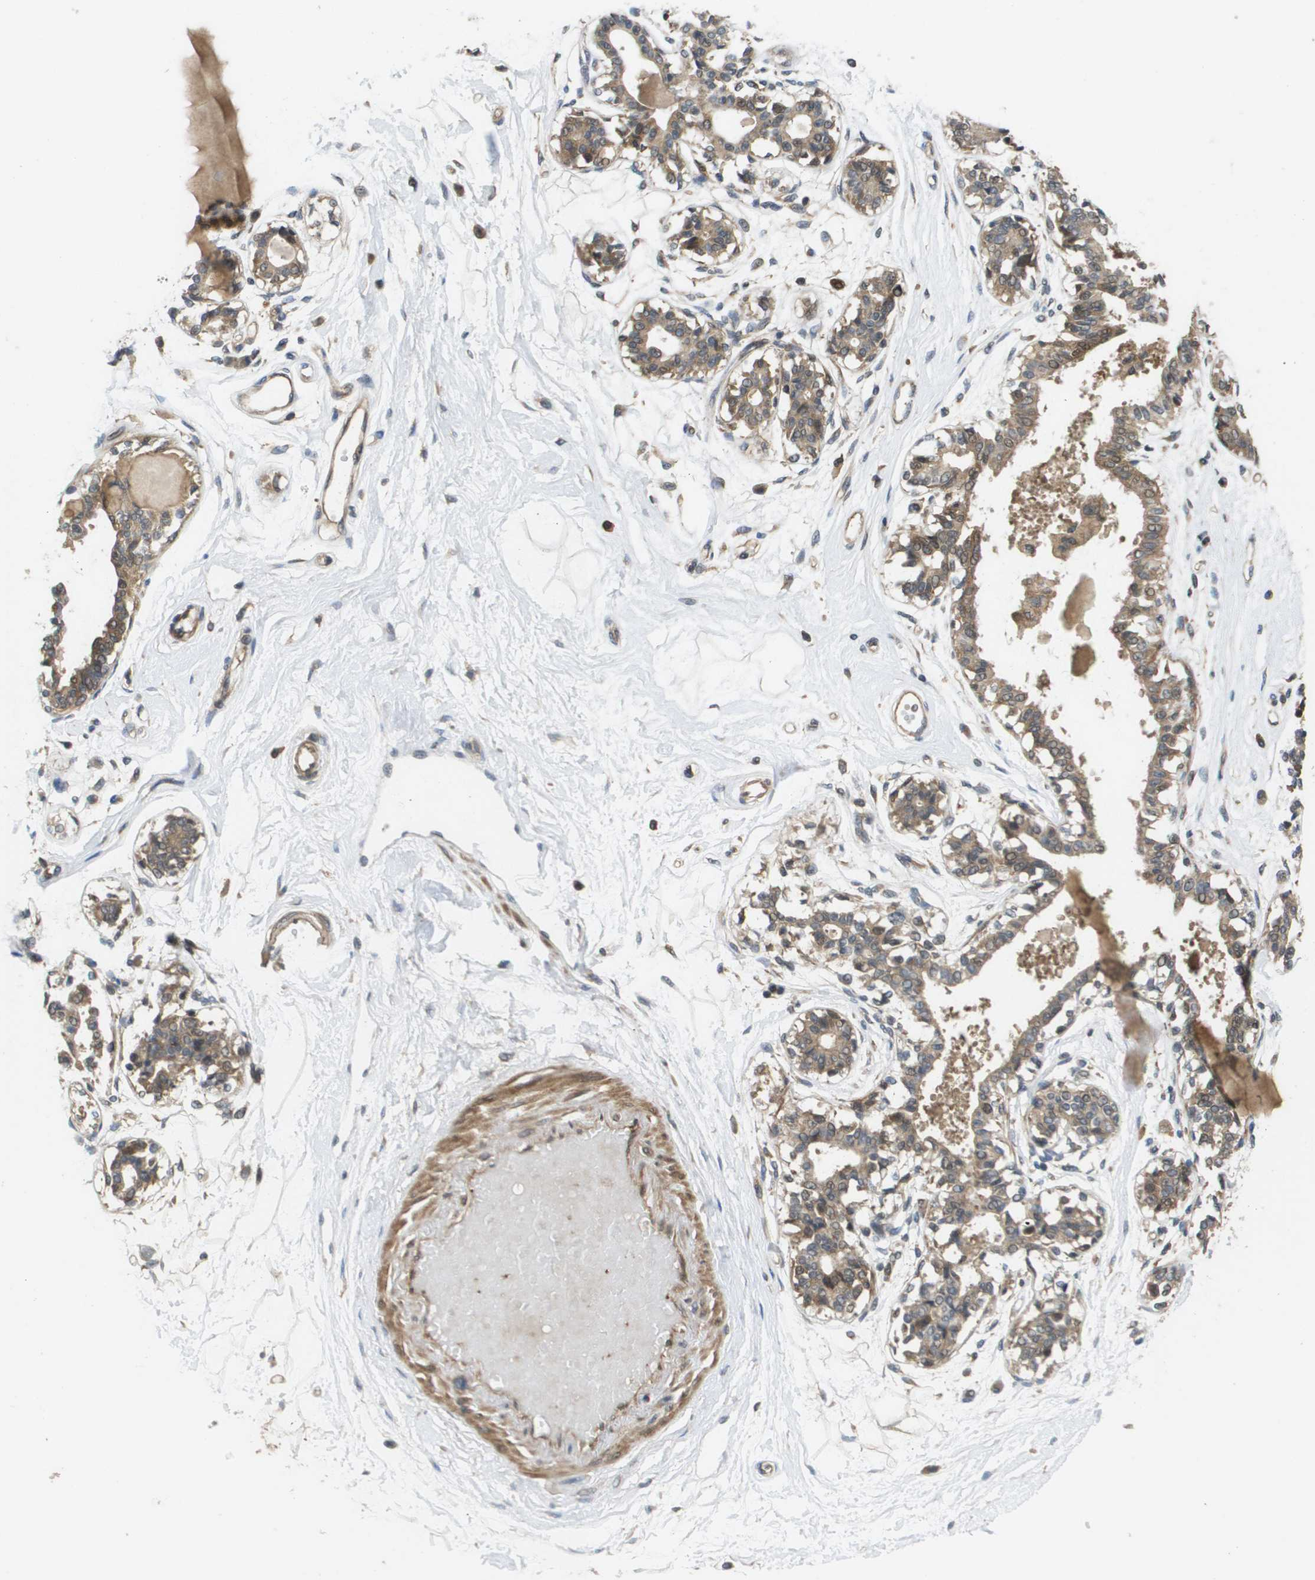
{"staining": {"intensity": "weak", "quantity": "25%-75%", "location": "cytoplasmic/membranous"}, "tissue": "breast", "cell_type": "Adipocytes", "image_type": "normal", "snomed": [{"axis": "morphology", "description": "Normal tissue, NOS"}, {"axis": "topography", "description": "Breast"}], "caption": "Adipocytes demonstrate weak cytoplasmic/membranous positivity in about 25%-75% of cells in normal breast.", "gene": "RBM38", "patient": {"sex": "female", "age": 45}}